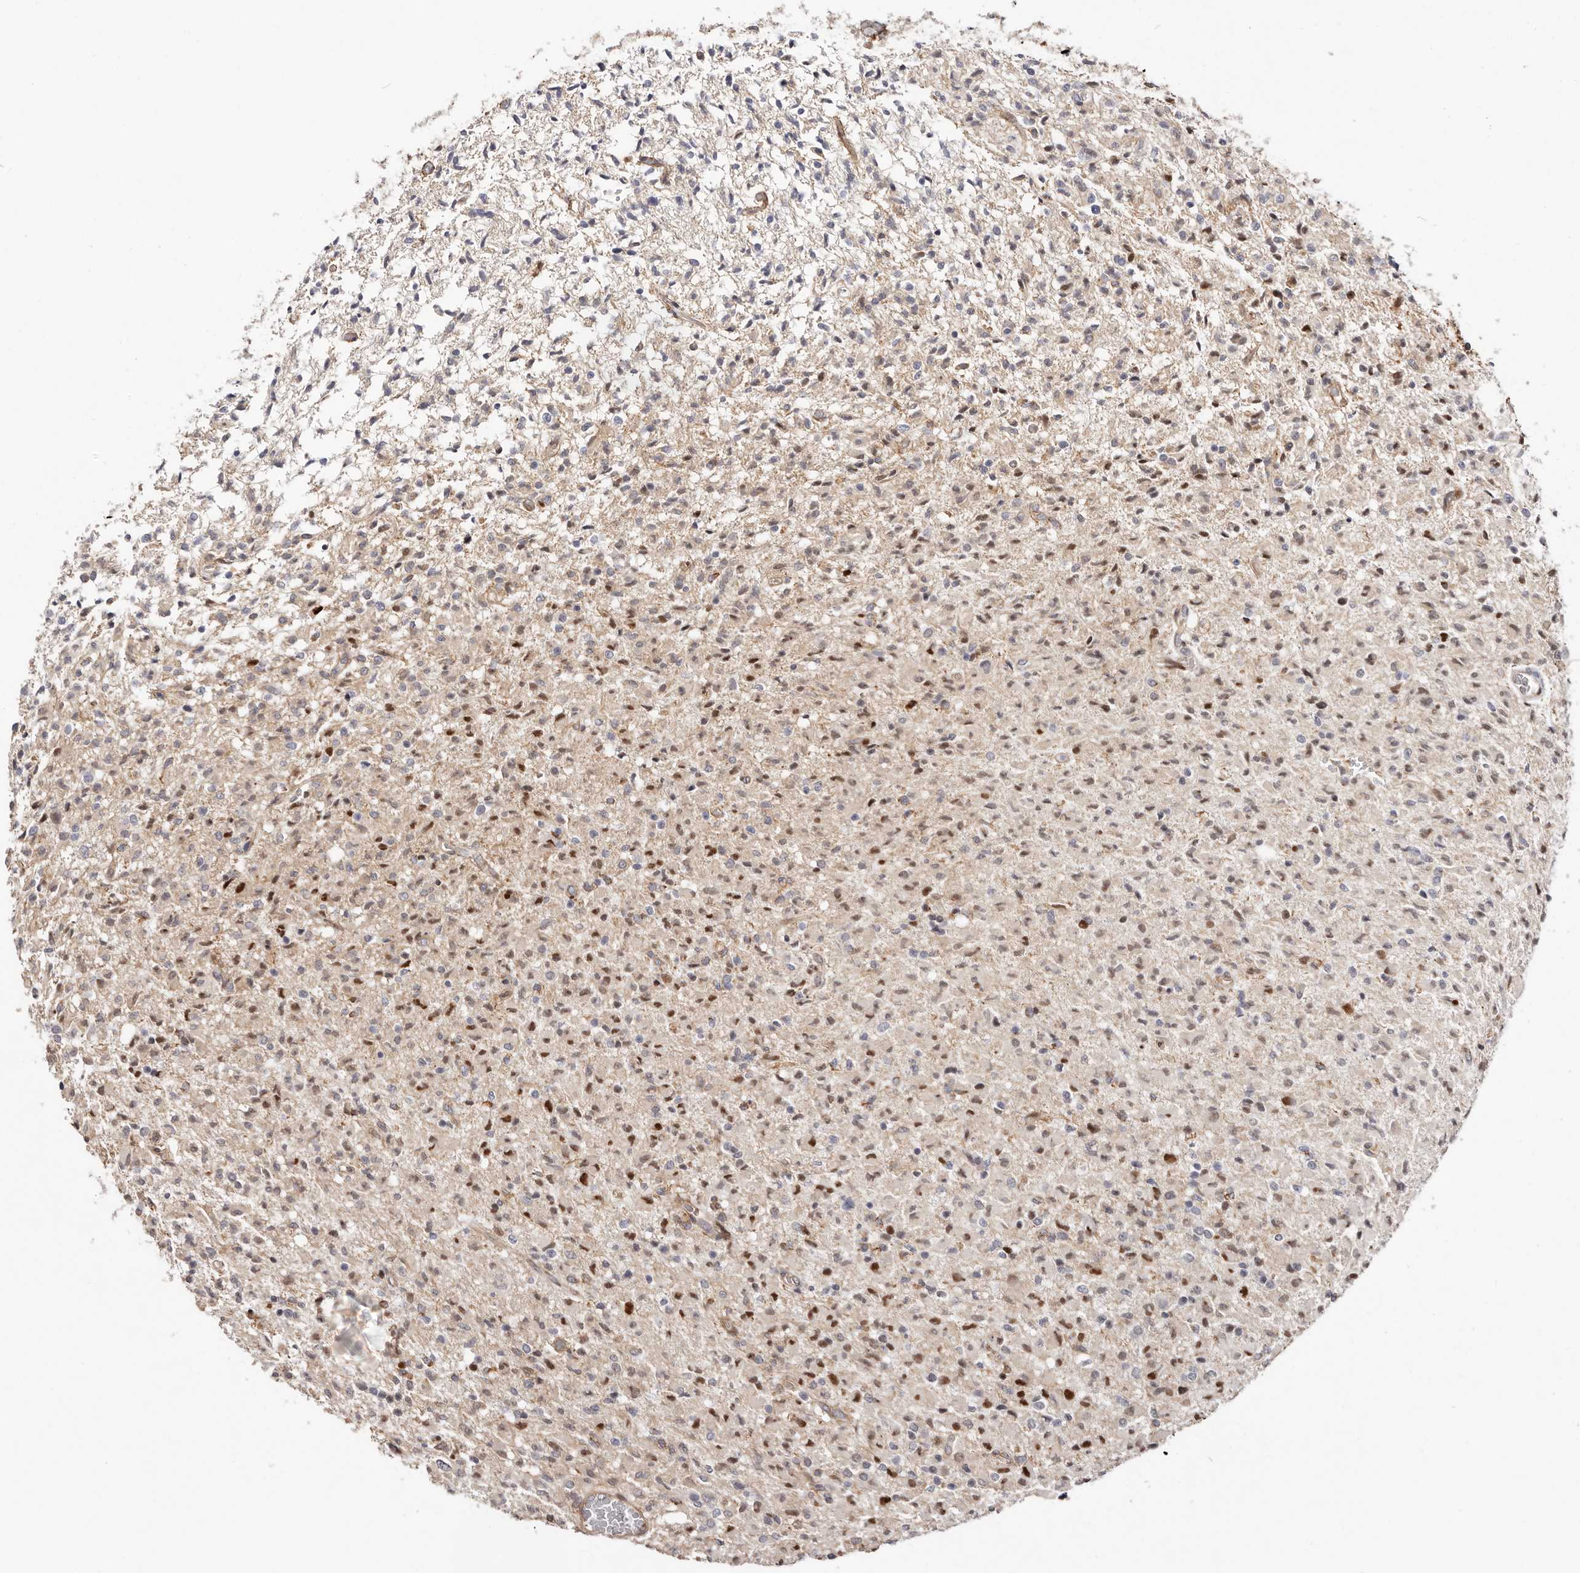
{"staining": {"intensity": "moderate", "quantity": "<25%", "location": "nuclear"}, "tissue": "glioma", "cell_type": "Tumor cells", "image_type": "cancer", "snomed": [{"axis": "morphology", "description": "Glioma, malignant, High grade"}, {"axis": "topography", "description": "Brain"}], "caption": "Tumor cells show low levels of moderate nuclear expression in about <25% of cells in human glioma.", "gene": "EPHX3", "patient": {"sex": "female", "age": 57}}